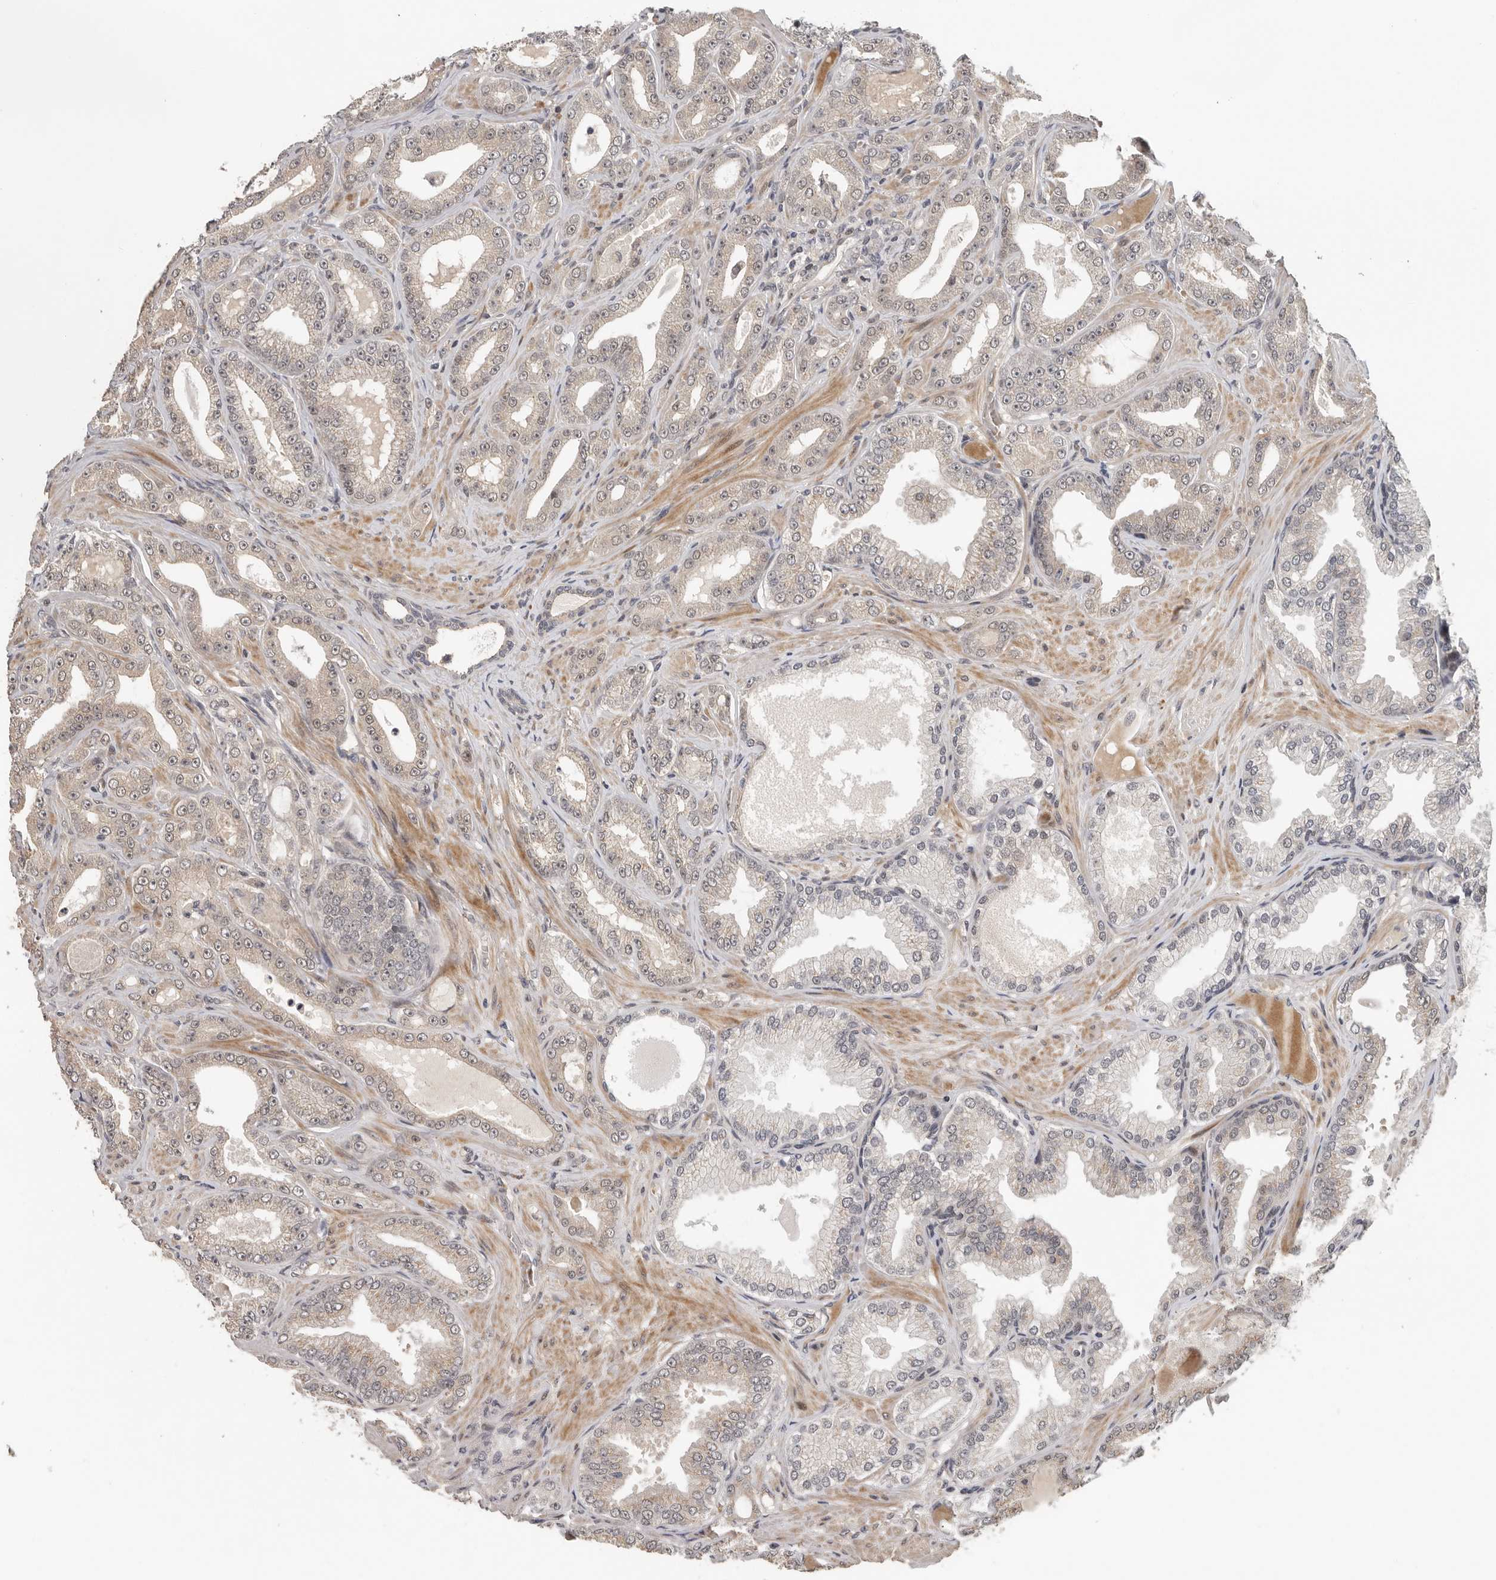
{"staining": {"intensity": "weak", "quantity": "25%-75%", "location": "cytoplasmic/membranous,nuclear"}, "tissue": "prostate cancer", "cell_type": "Tumor cells", "image_type": "cancer", "snomed": [{"axis": "morphology", "description": "Adenocarcinoma, Low grade"}, {"axis": "topography", "description": "Prostate"}], "caption": "The photomicrograph reveals a brown stain indicating the presence of a protein in the cytoplasmic/membranous and nuclear of tumor cells in prostate low-grade adenocarcinoma. The staining was performed using DAB to visualize the protein expression in brown, while the nuclei were stained in blue with hematoxylin (Magnification: 20x).", "gene": "HENMT1", "patient": {"sex": "male", "age": 63}}